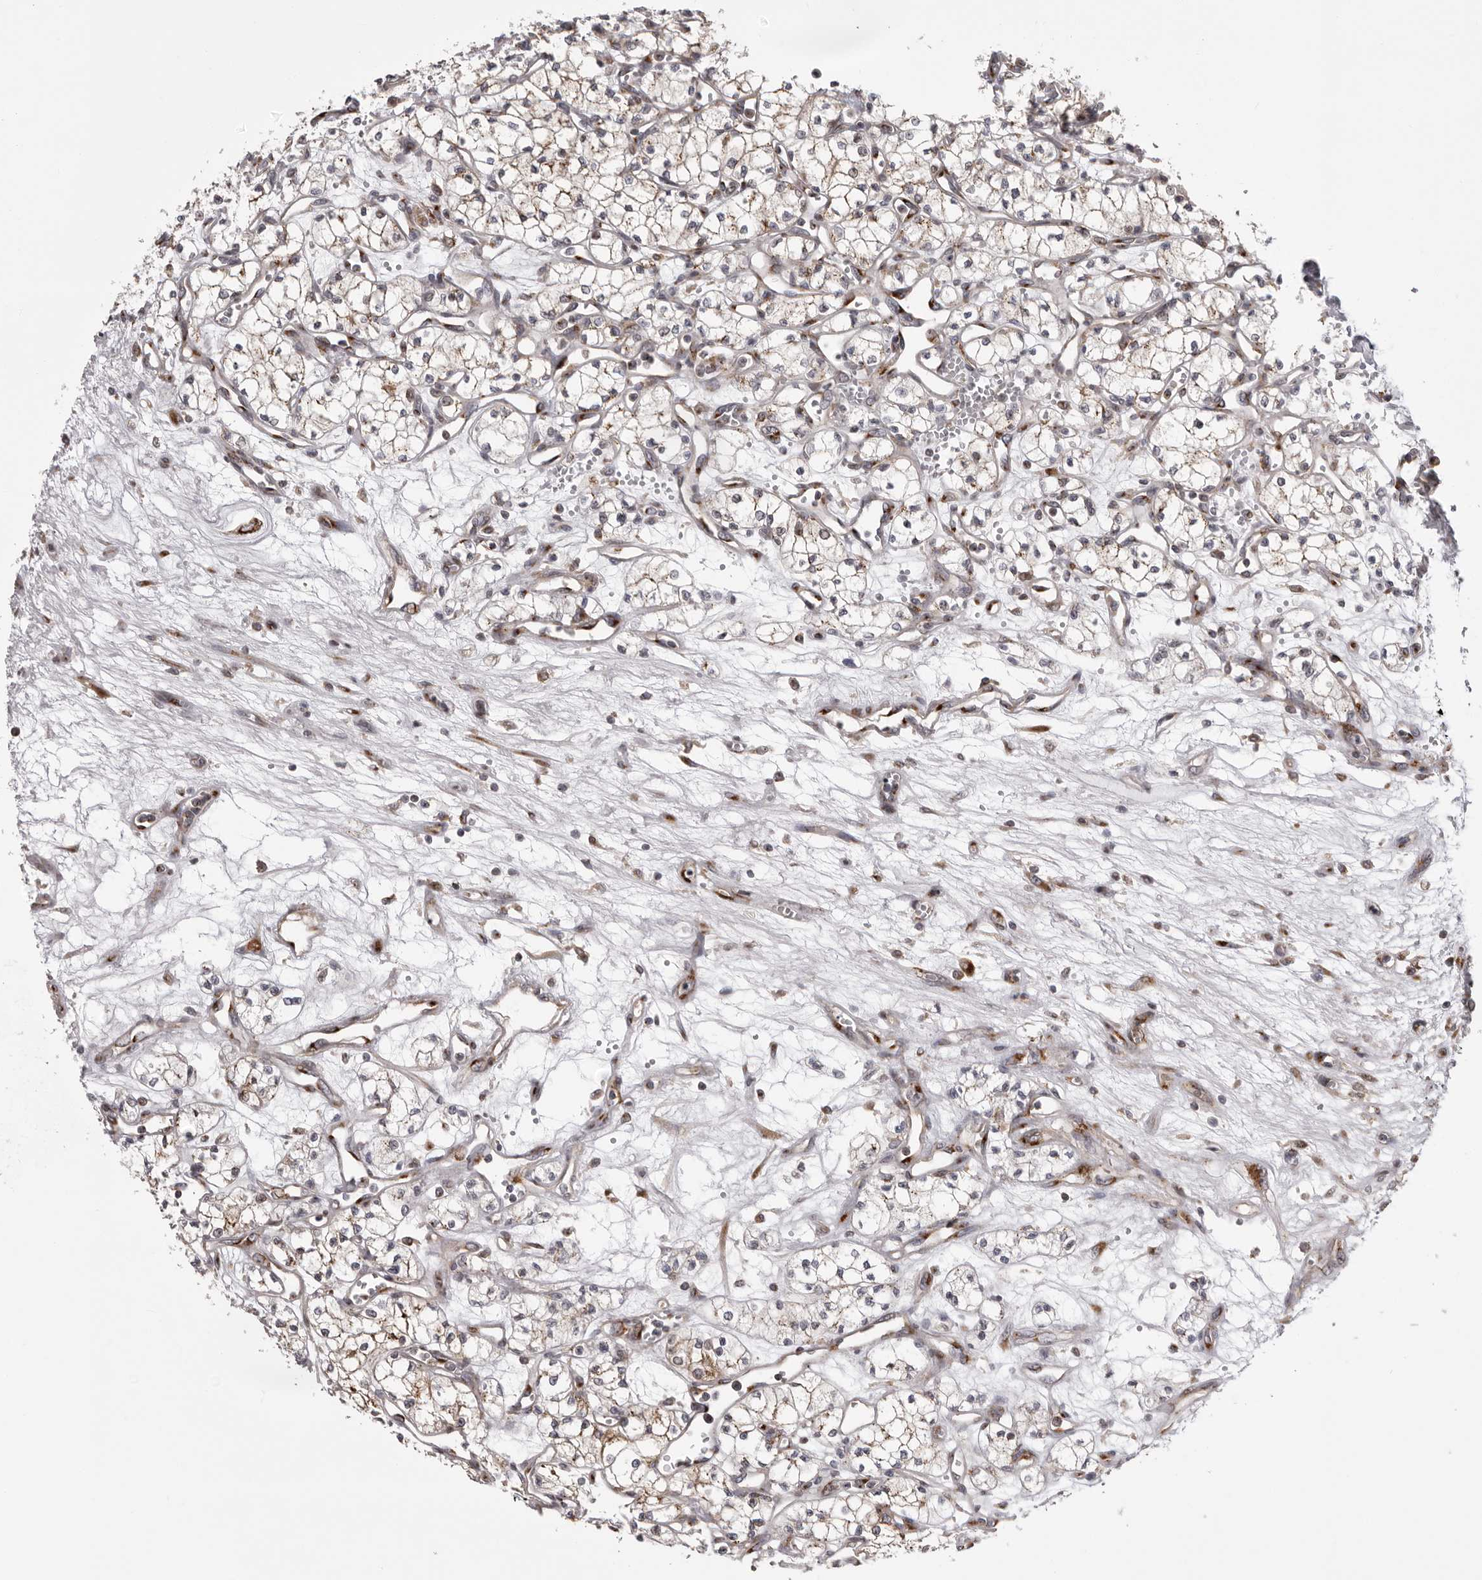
{"staining": {"intensity": "weak", "quantity": "25%-75%", "location": "cytoplasmic/membranous"}, "tissue": "renal cancer", "cell_type": "Tumor cells", "image_type": "cancer", "snomed": [{"axis": "morphology", "description": "Adenocarcinoma, NOS"}, {"axis": "topography", "description": "Kidney"}], "caption": "A histopathology image showing weak cytoplasmic/membranous expression in approximately 25%-75% of tumor cells in renal adenocarcinoma, as visualized by brown immunohistochemical staining.", "gene": "WDR47", "patient": {"sex": "male", "age": 59}}